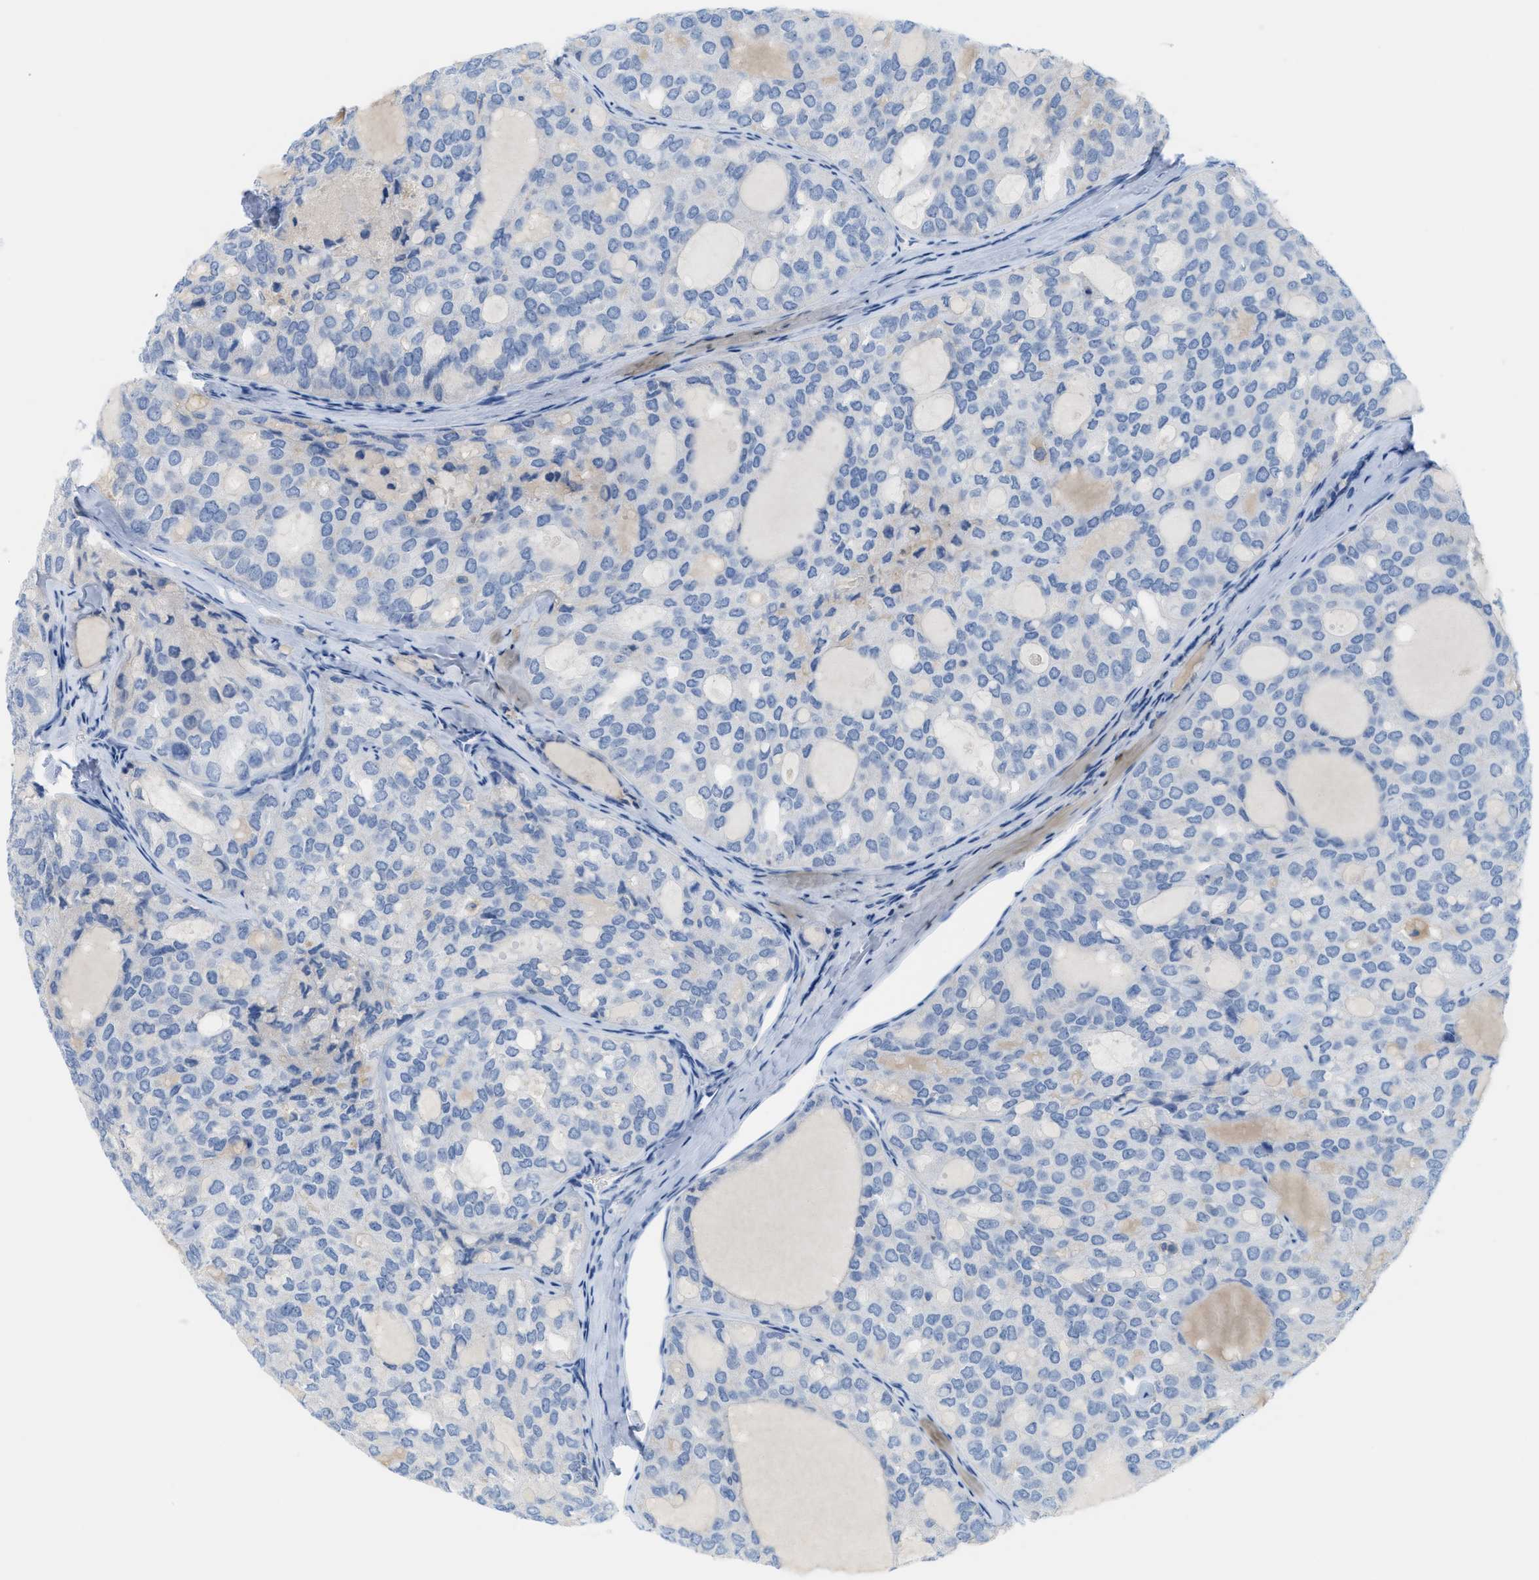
{"staining": {"intensity": "negative", "quantity": "none", "location": "none"}, "tissue": "thyroid cancer", "cell_type": "Tumor cells", "image_type": "cancer", "snomed": [{"axis": "morphology", "description": "Follicular adenoma carcinoma, NOS"}, {"axis": "topography", "description": "Thyroid gland"}], "caption": "Human thyroid cancer stained for a protein using IHC demonstrates no staining in tumor cells.", "gene": "SLC3A2", "patient": {"sex": "male", "age": 75}}